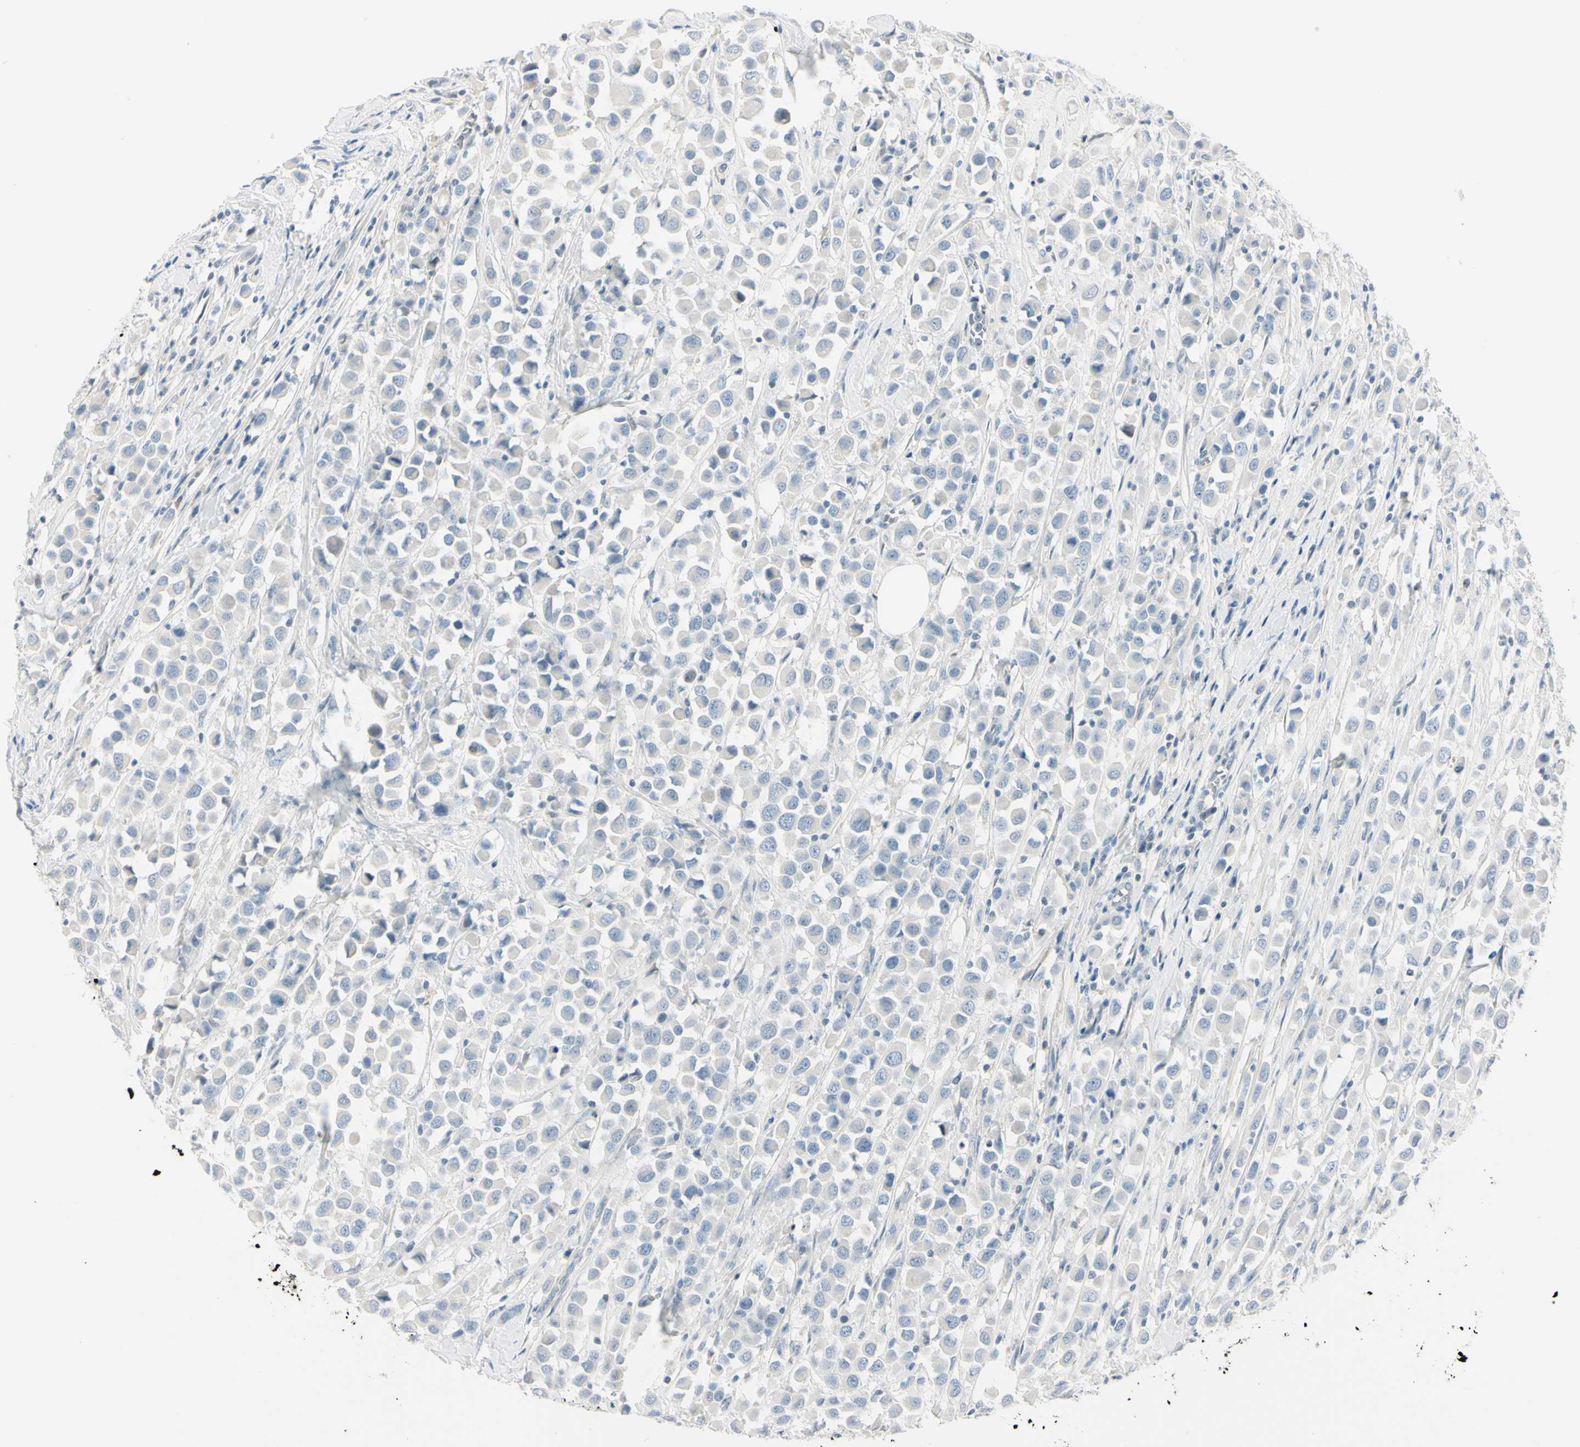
{"staining": {"intensity": "negative", "quantity": "none", "location": "none"}, "tissue": "breast cancer", "cell_type": "Tumor cells", "image_type": "cancer", "snomed": [{"axis": "morphology", "description": "Duct carcinoma"}, {"axis": "topography", "description": "Breast"}], "caption": "An immunohistochemistry image of breast intraductal carcinoma is shown. There is no staining in tumor cells of breast intraductal carcinoma.", "gene": "ASB9", "patient": {"sex": "female", "age": 61}}